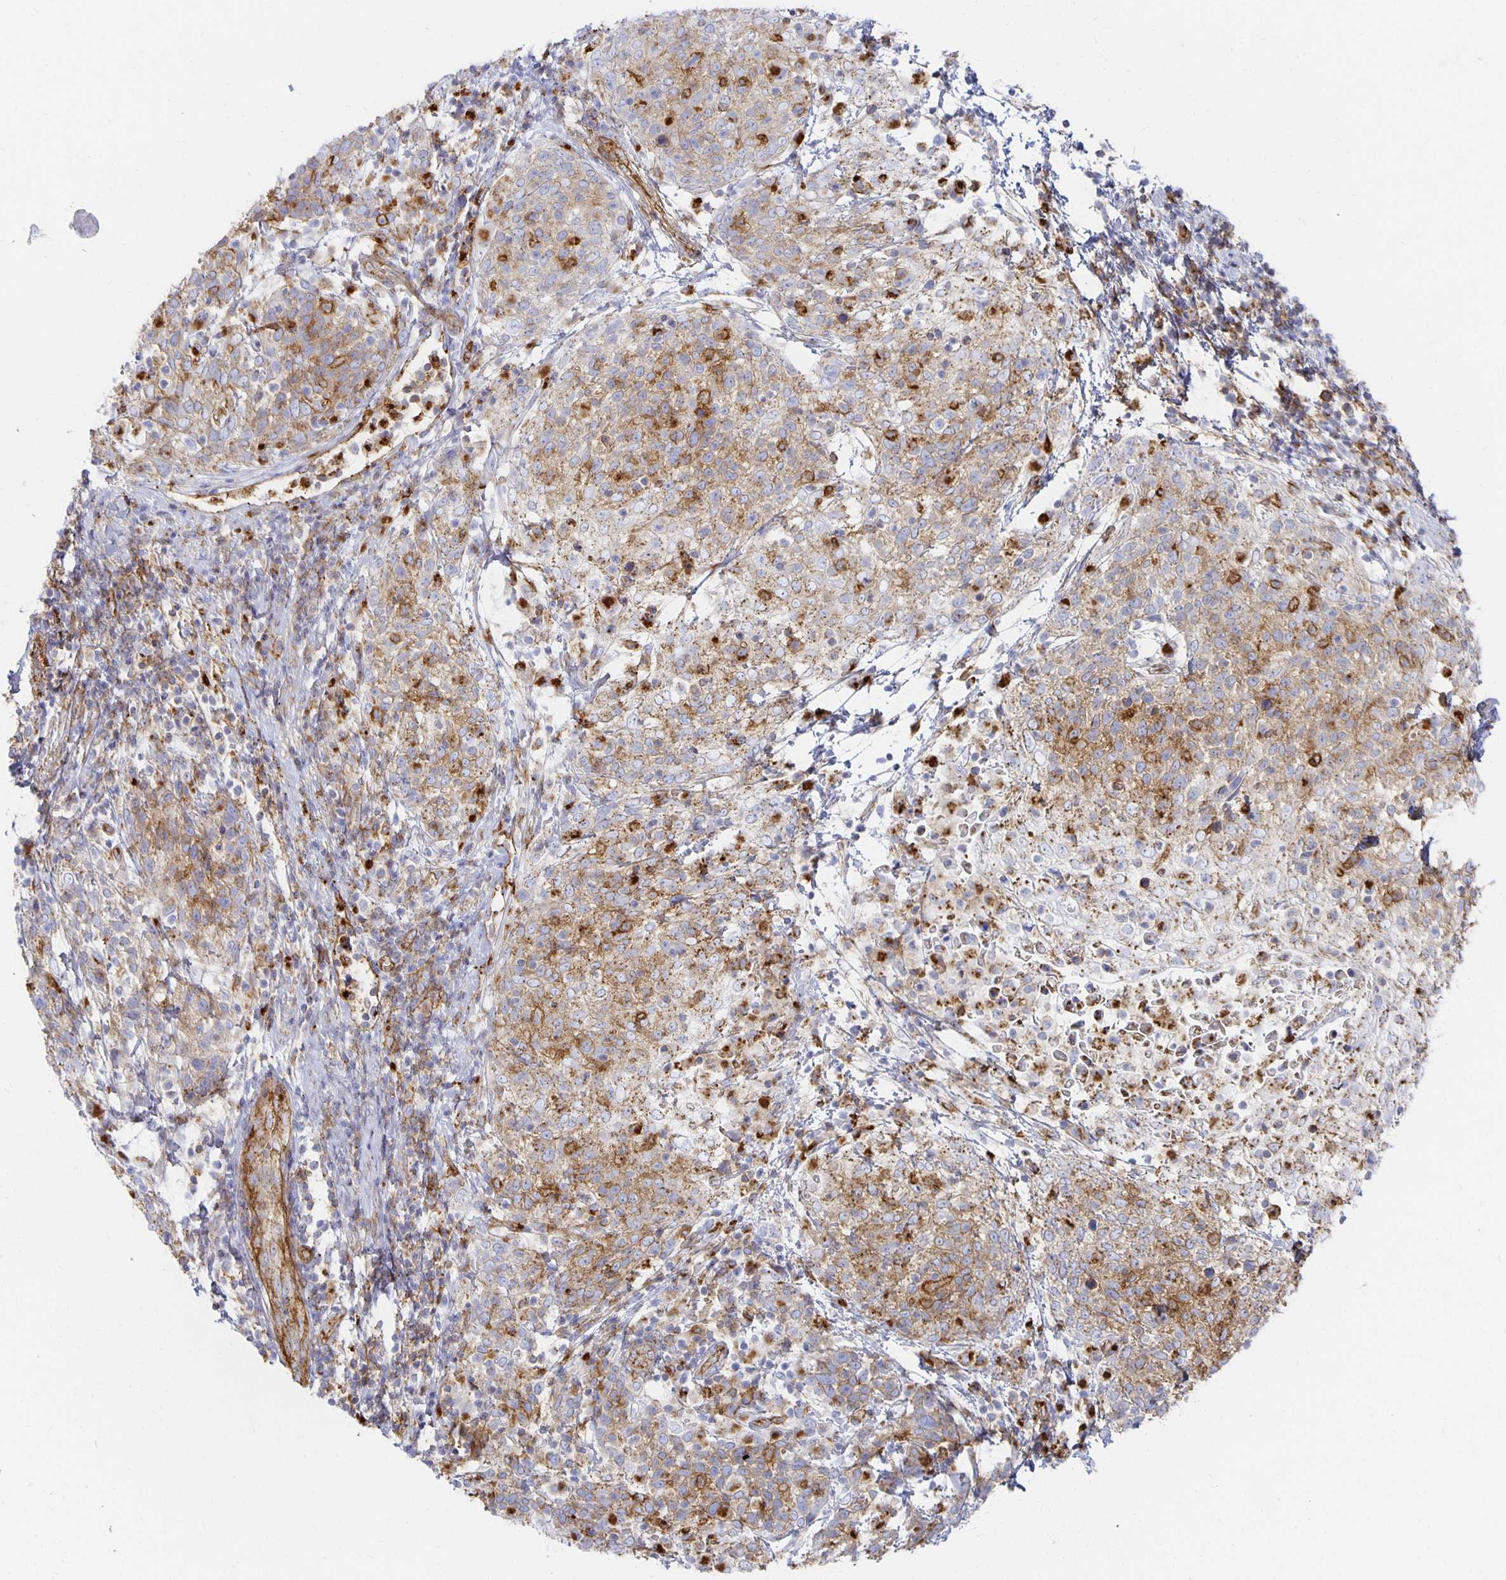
{"staining": {"intensity": "moderate", "quantity": ">75%", "location": "cytoplasmic/membranous"}, "tissue": "cervical cancer", "cell_type": "Tumor cells", "image_type": "cancer", "snomed": [{"axis": "morphology", "description": "Squamous cell carcinoma, NOS"}, {"axis": "topography", "description": "Cervix"}], "caption": "Immunohistochemistry (IHC) histopathology image of cervical cancer stained for a protein (brown), which displays medium levels of moderate cytoplasmic/membranous positivity in about >75% of tumor cells.", "gene": "TAAR1", "patient": {"sex": "female", "age": 61}}